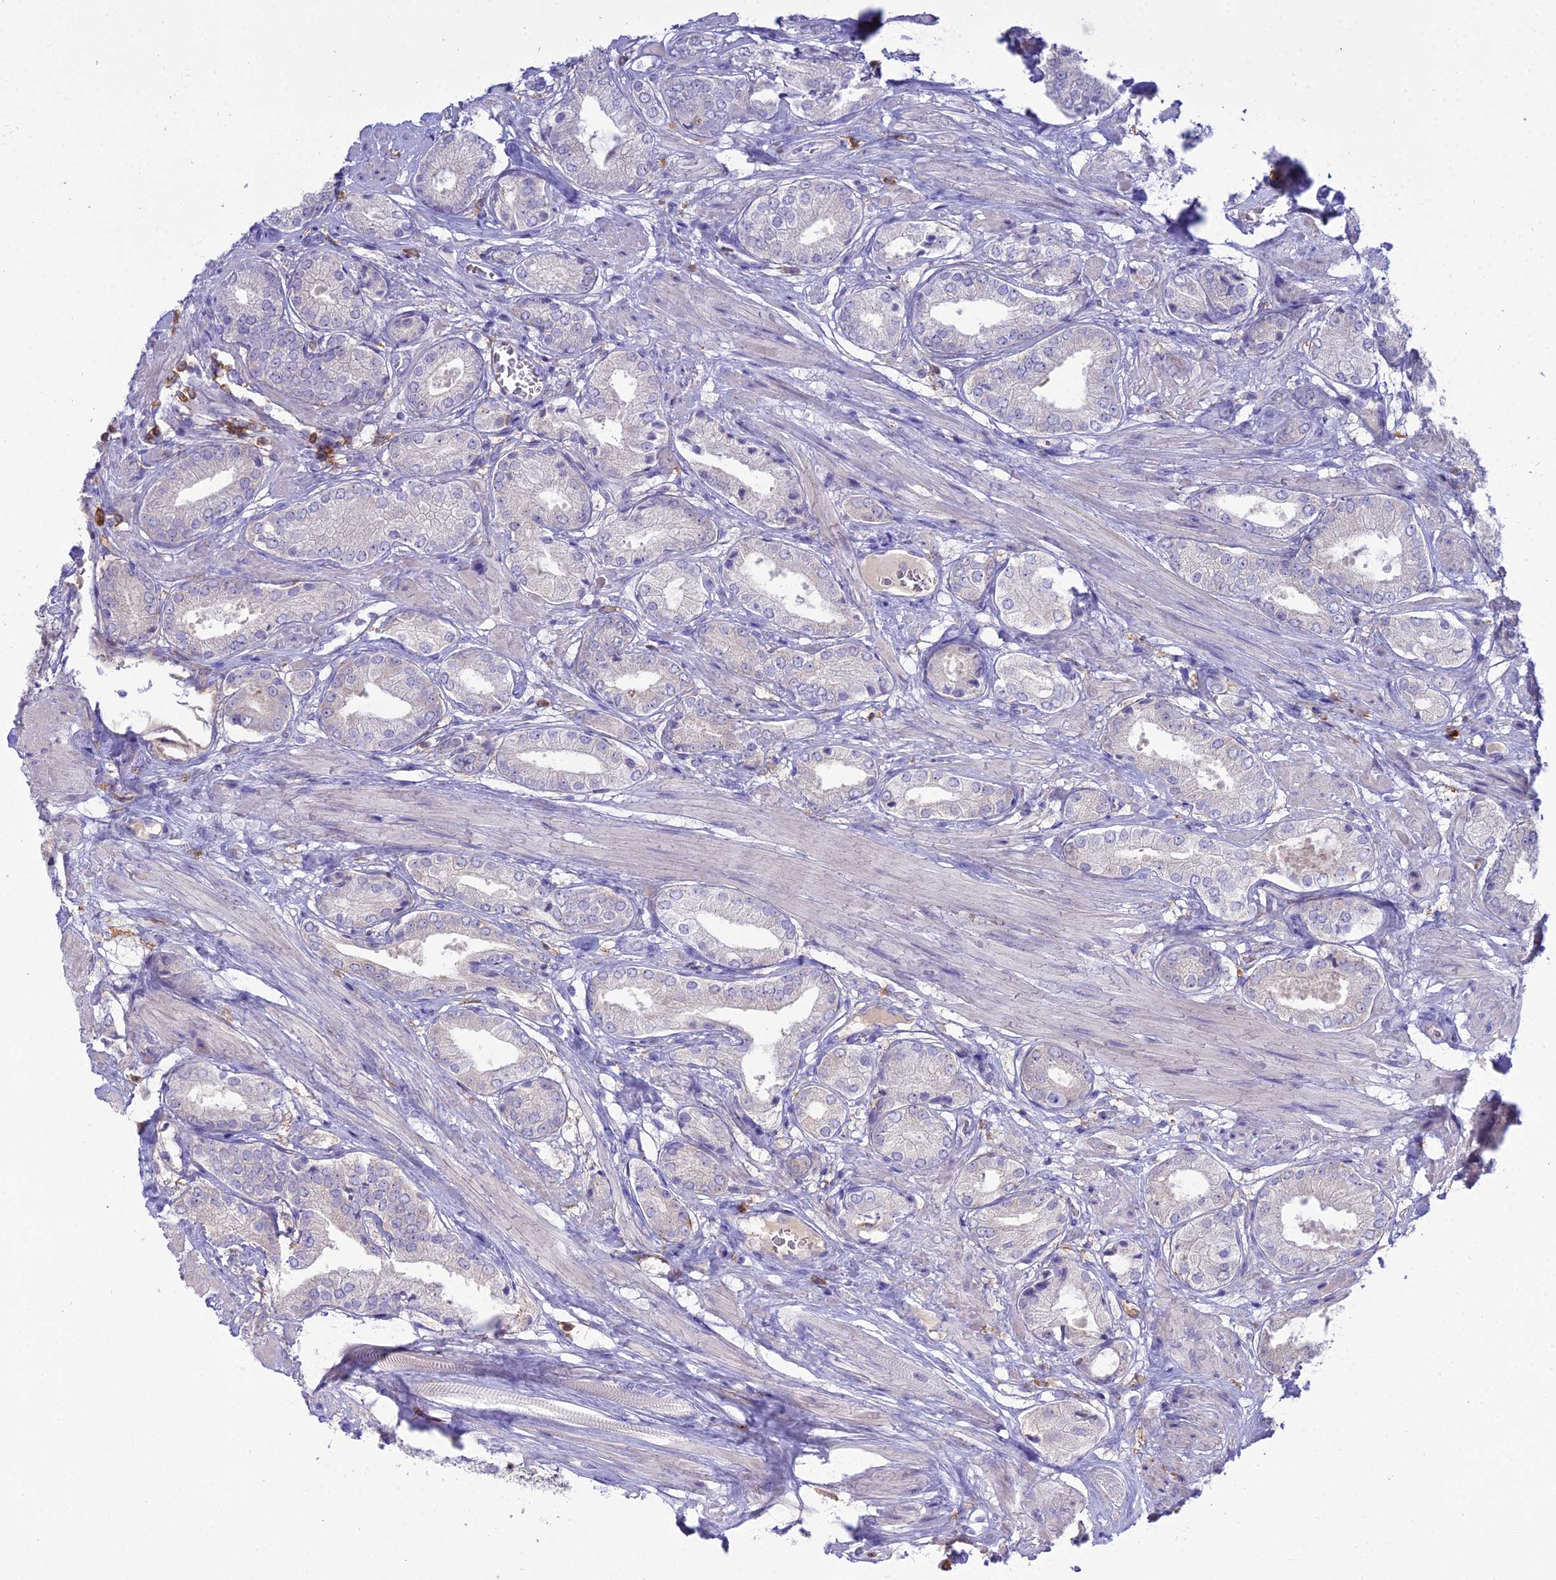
{"staining": {"intensity": "negative", "quantity": "none", "location": "none"}, "tissue": "prostate cancer", "cell_type": "Tumor cells", "image_type": "cancer", "snomed": [{"axis": "morphology", "description": "Adenocarcinoma, High grade"}, {"axis": "topography", "description": "Prostate and seminal vesicle, NOS"}], "caption": "High magnification brightfield microscopy of prostate adenocarcinoma (high-grade) stained with DAB (brown) and counterstained with hematoxylin (blue): tumor cells show no significant expression.", "gene": "BLNK", "patient": {"sex": "male", "age": 64}}